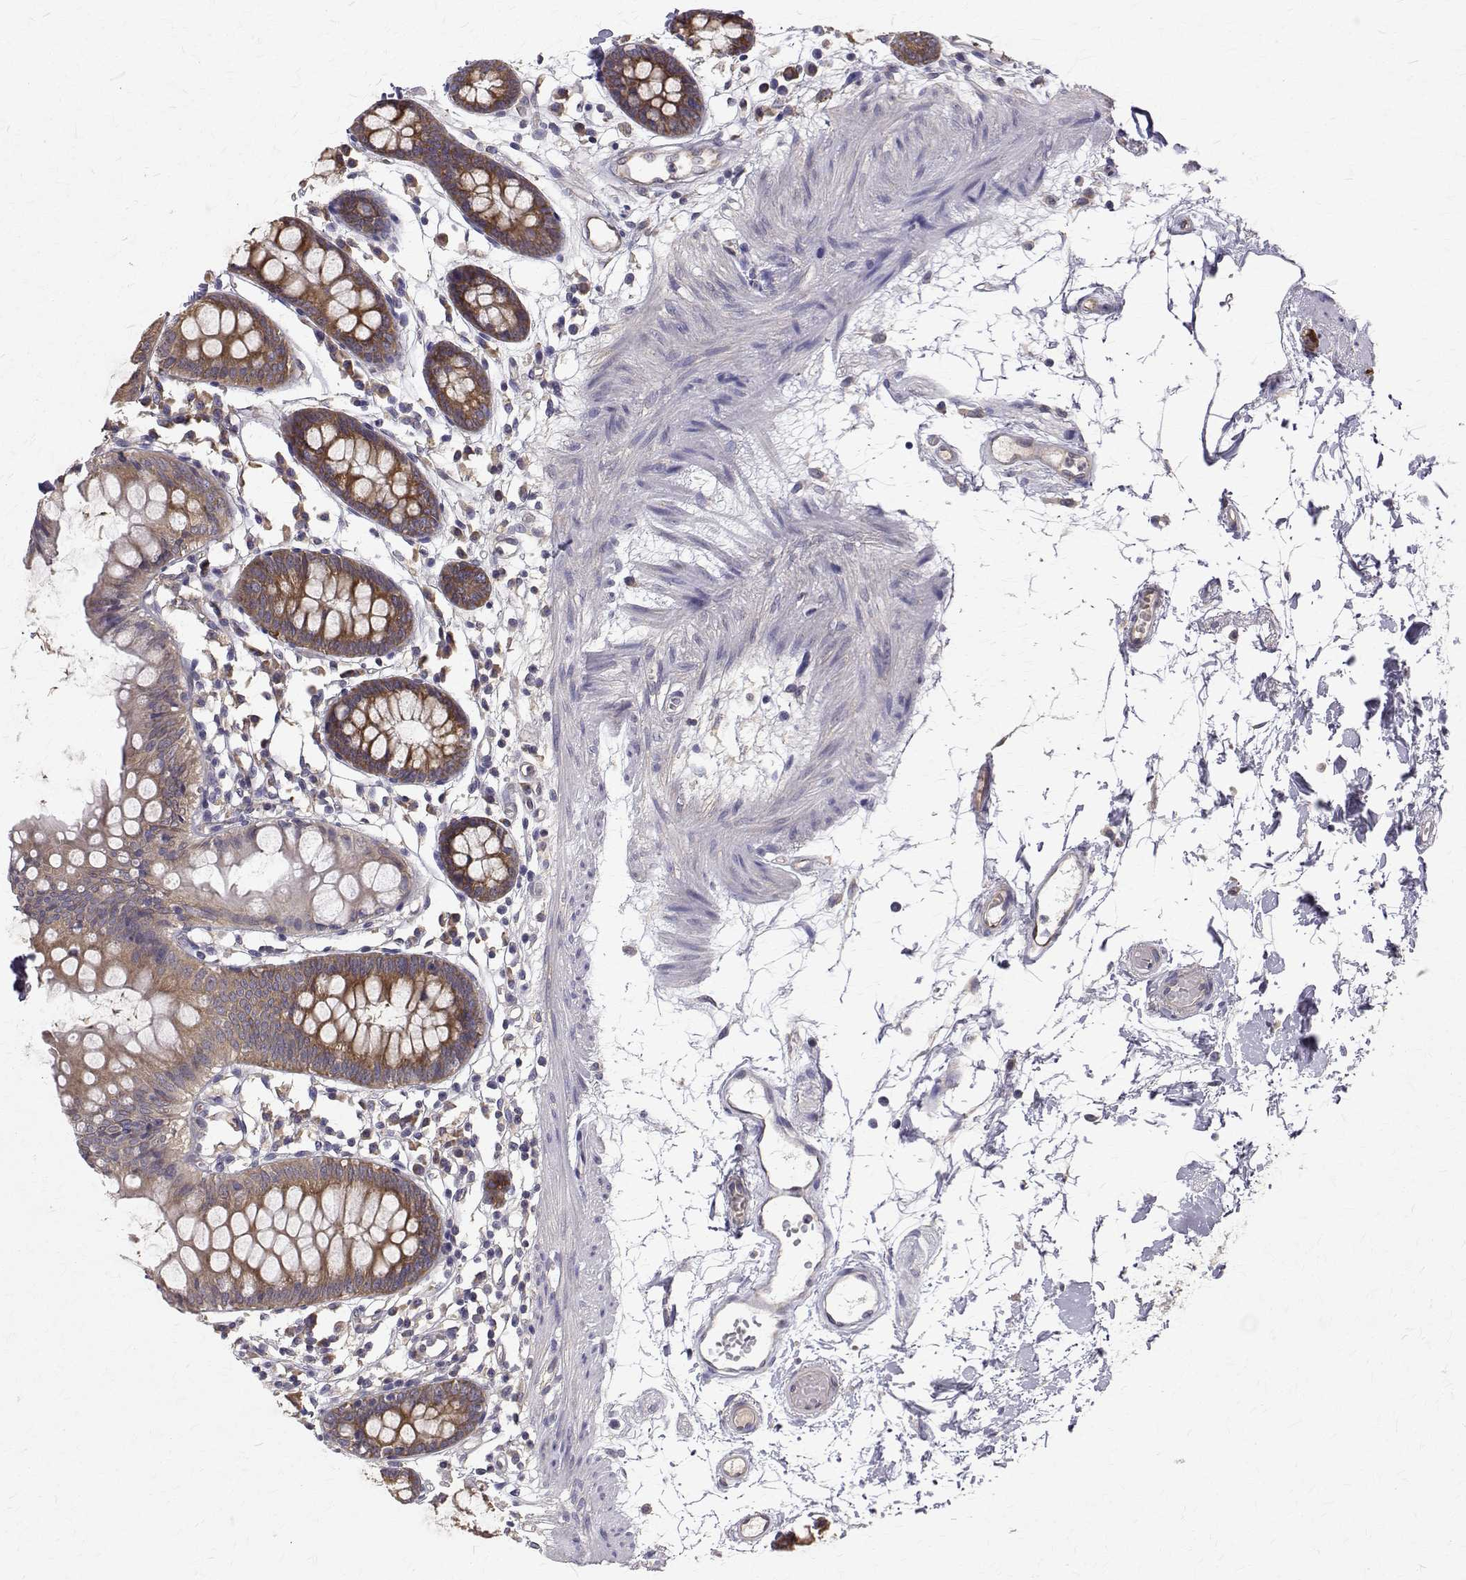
{"staining": {"intensity": "negative", "quantity": "none", "location": "none"}, "tissue": "colon", "cell_type": "Endothelial cells", "image_type": "normal", "snomed": [{"axis": "morphology", "description": "Normal tissue, NOS"}, {"axis": "topography", "description": "Colon"}], "caption": "A high-resolution photomicrograph shows immunohistochemistry staining of unremarkable colon, which shows no significant expression in endothelial cells.", "gene": "FARSB", "patient": {"sex": "female", "age": 84}}